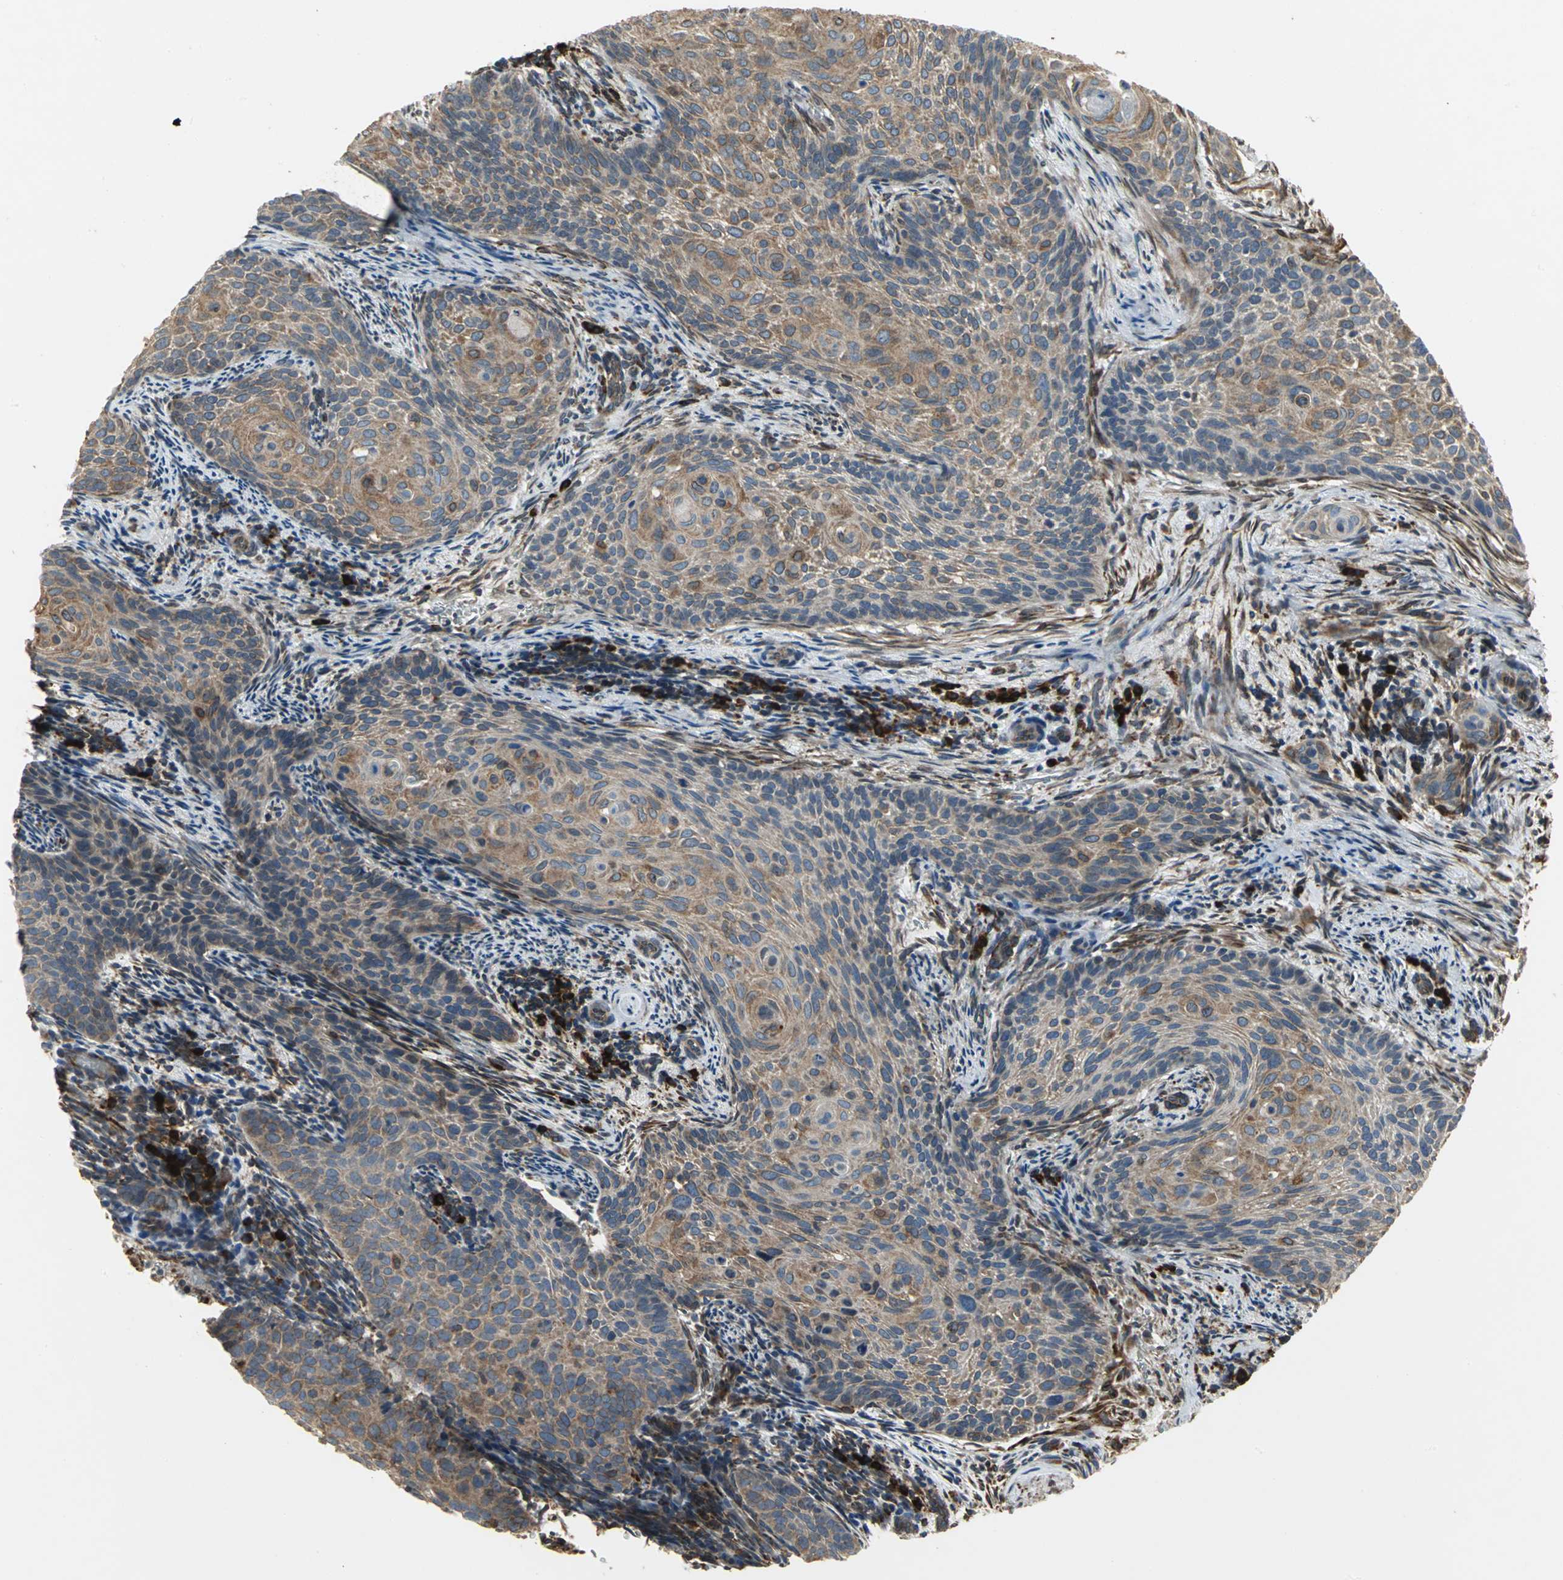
{"staining": {"intensity": "weak", "quantity": "25%-75%", "location": "cytoplasmic/membranous,nuclear"}, "tissue": "cervical cancer", "cell_type": "Tumor cells", "image_type": "cancer", "snomed": [{"axis": "morphology", "description": "Squamous cell carcinoma, NOS"}, {"axis": "topography", "description": "Cervix"}], "caption": "A brown stain highlights weak cytoplasmic/membranous and nuclear expression of a protein in cervical squamous cell carcinoma tumor cells. (Stains: DAB (3,3'-diaminobenzidine) in brown, nuclei in blue, Microscopy: brightfield microscopy at high magnification).", "gene": "SYVN1", "patient": {"sex": "female", "age": 33}}